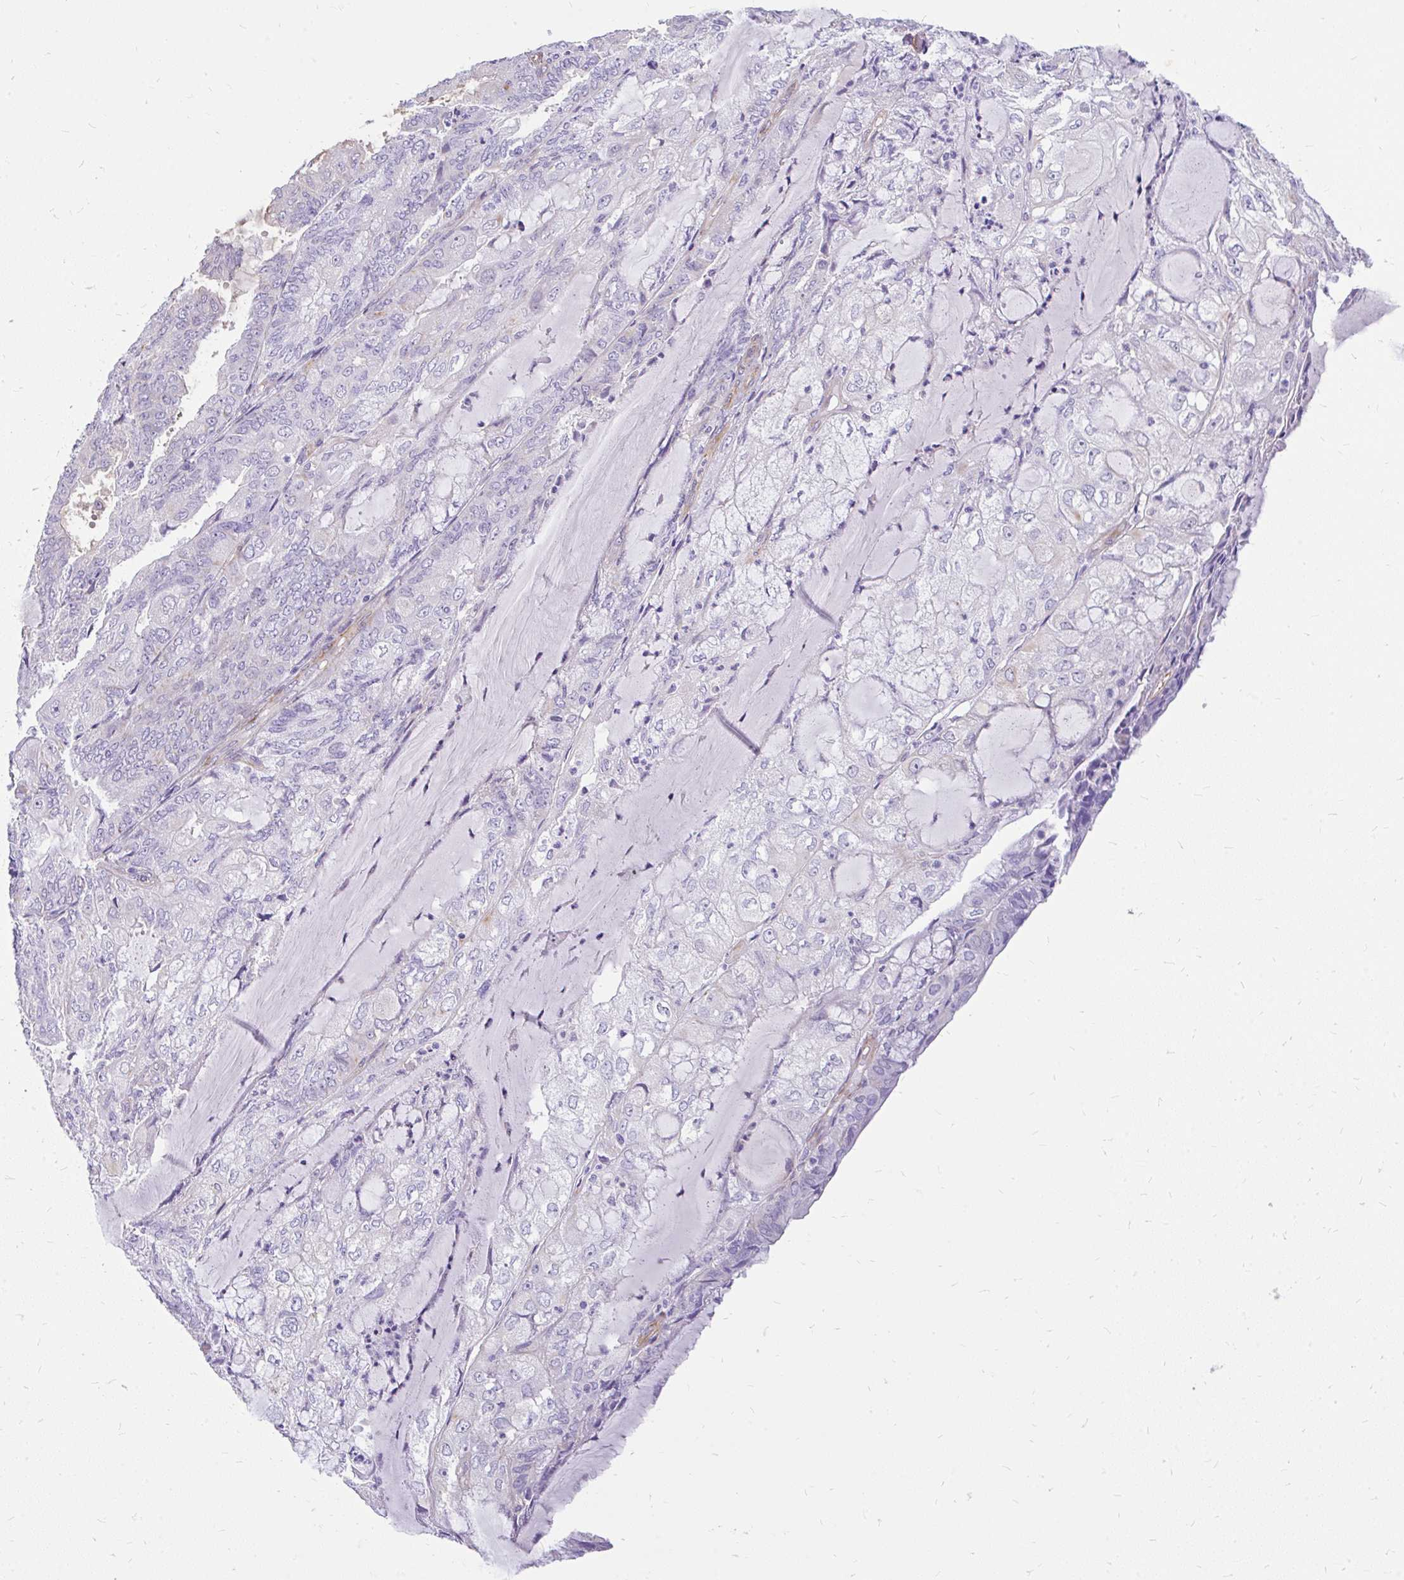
{"staining": {"intensity": "negative", "quantity": "none", "location": "none"}, "tissue": "endometrial cancer", "cell_type": "Tumor cells", "image_type": "cancer", "snomed": [{"axis": "morphology", "description": "Adenocarcinoma, NOS"}, {"axis": "topography", "description": "Endometrium"}], "caption": "An image of endometrial cancer stained for a protein displays no brown staining in tumor cells.", "gene": "FAM83C", "patient": {"sex": "female", "age": 81}}